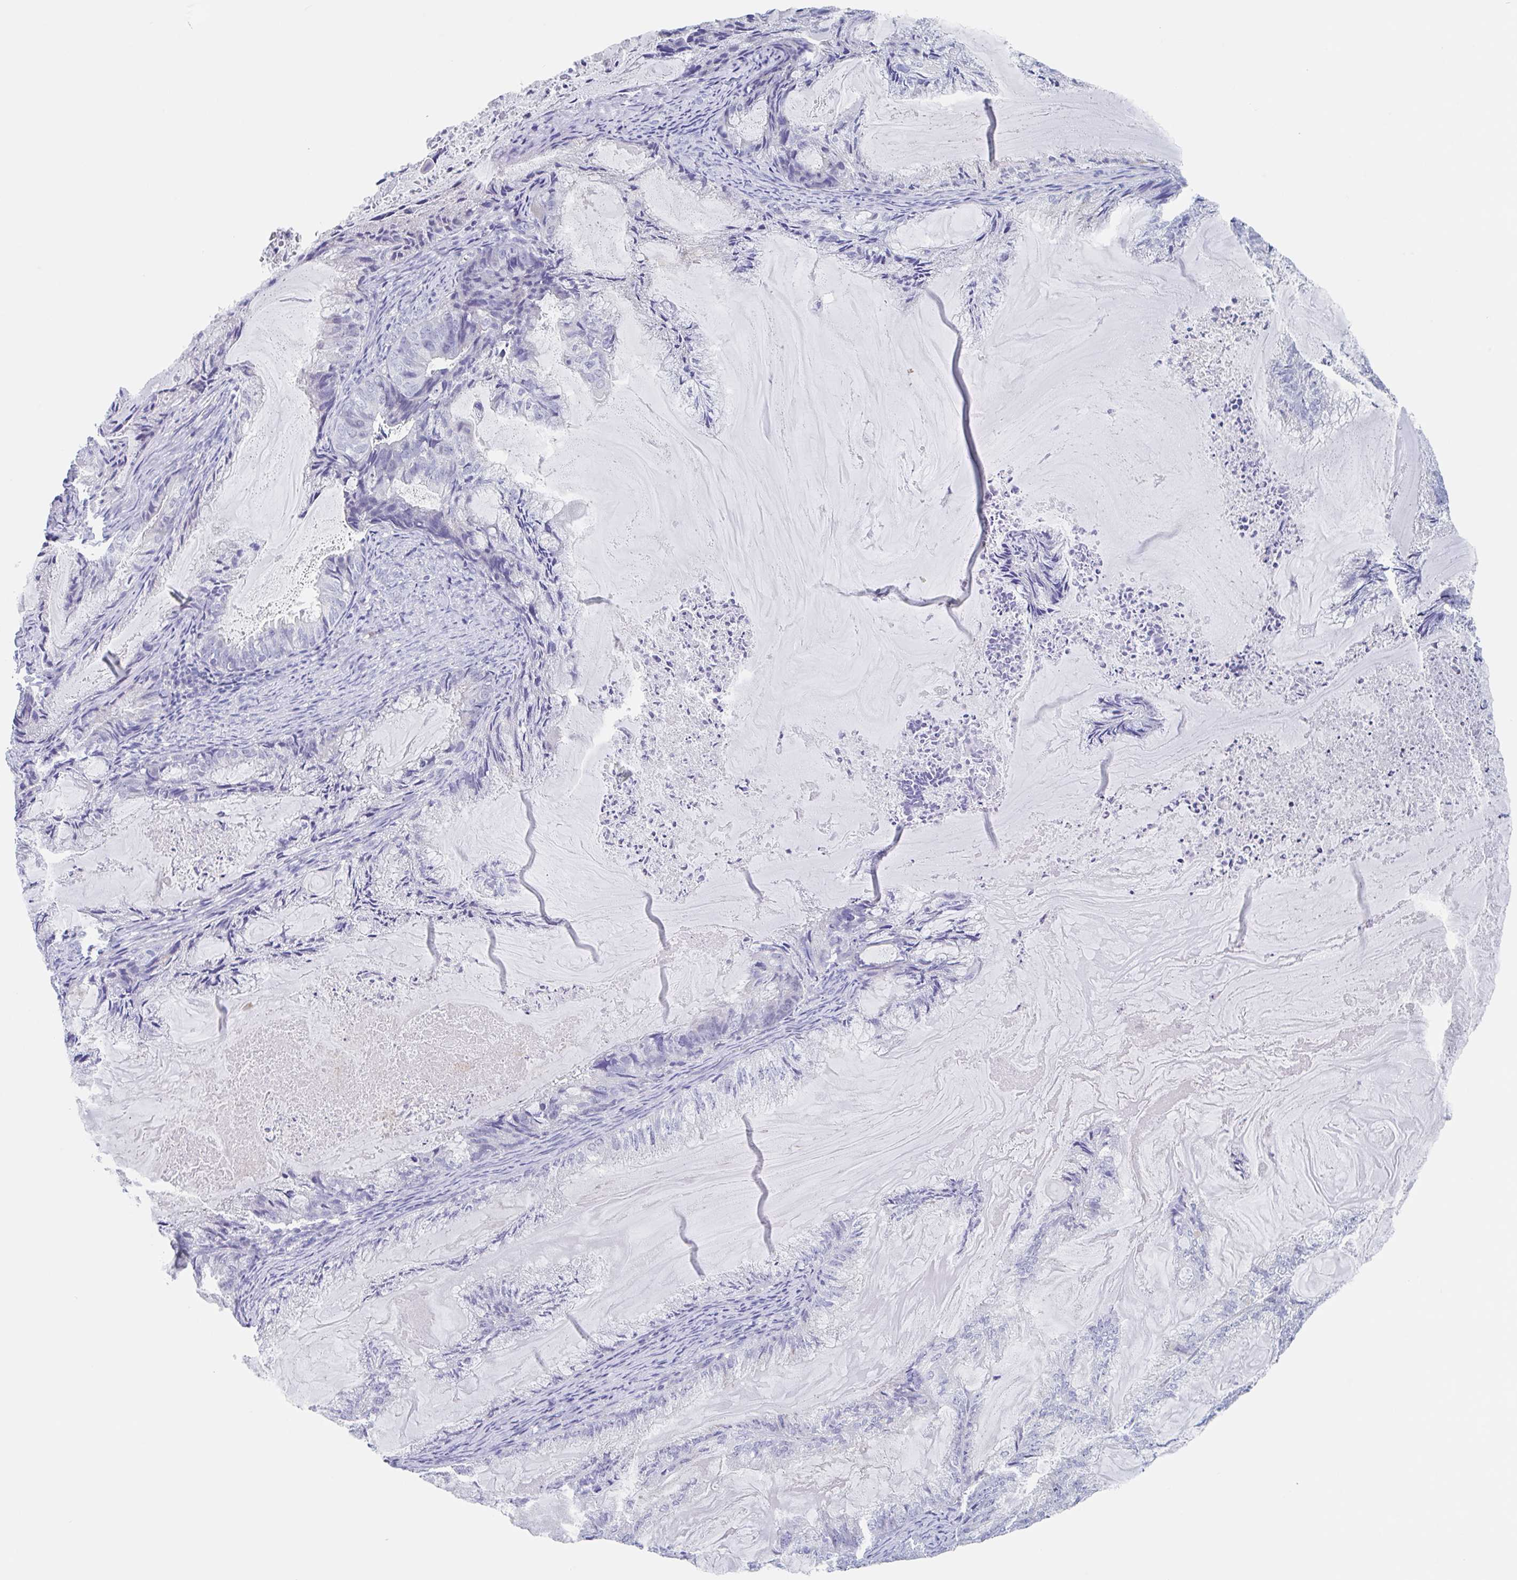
{"staining": {"intensity": "negative", "quantity": "none", "location": "none"}, "tissue": "endometrial cancer", "cell_type": "Tumor cells", "image_type": "cancer", "snomed": [{"axis": "morphology", "description": "Adenocarcinoma, NOS"}, {"axis": "topography", "description": "Endometrium"}], "caption": "Immunohistochemistry (IHC) of endometrial cancer exhibits no positivity in tumor cells. Nuclei are stained in blue.", "gene": "NOXRED1", "patient": {"sex": "female", "age": 86}}